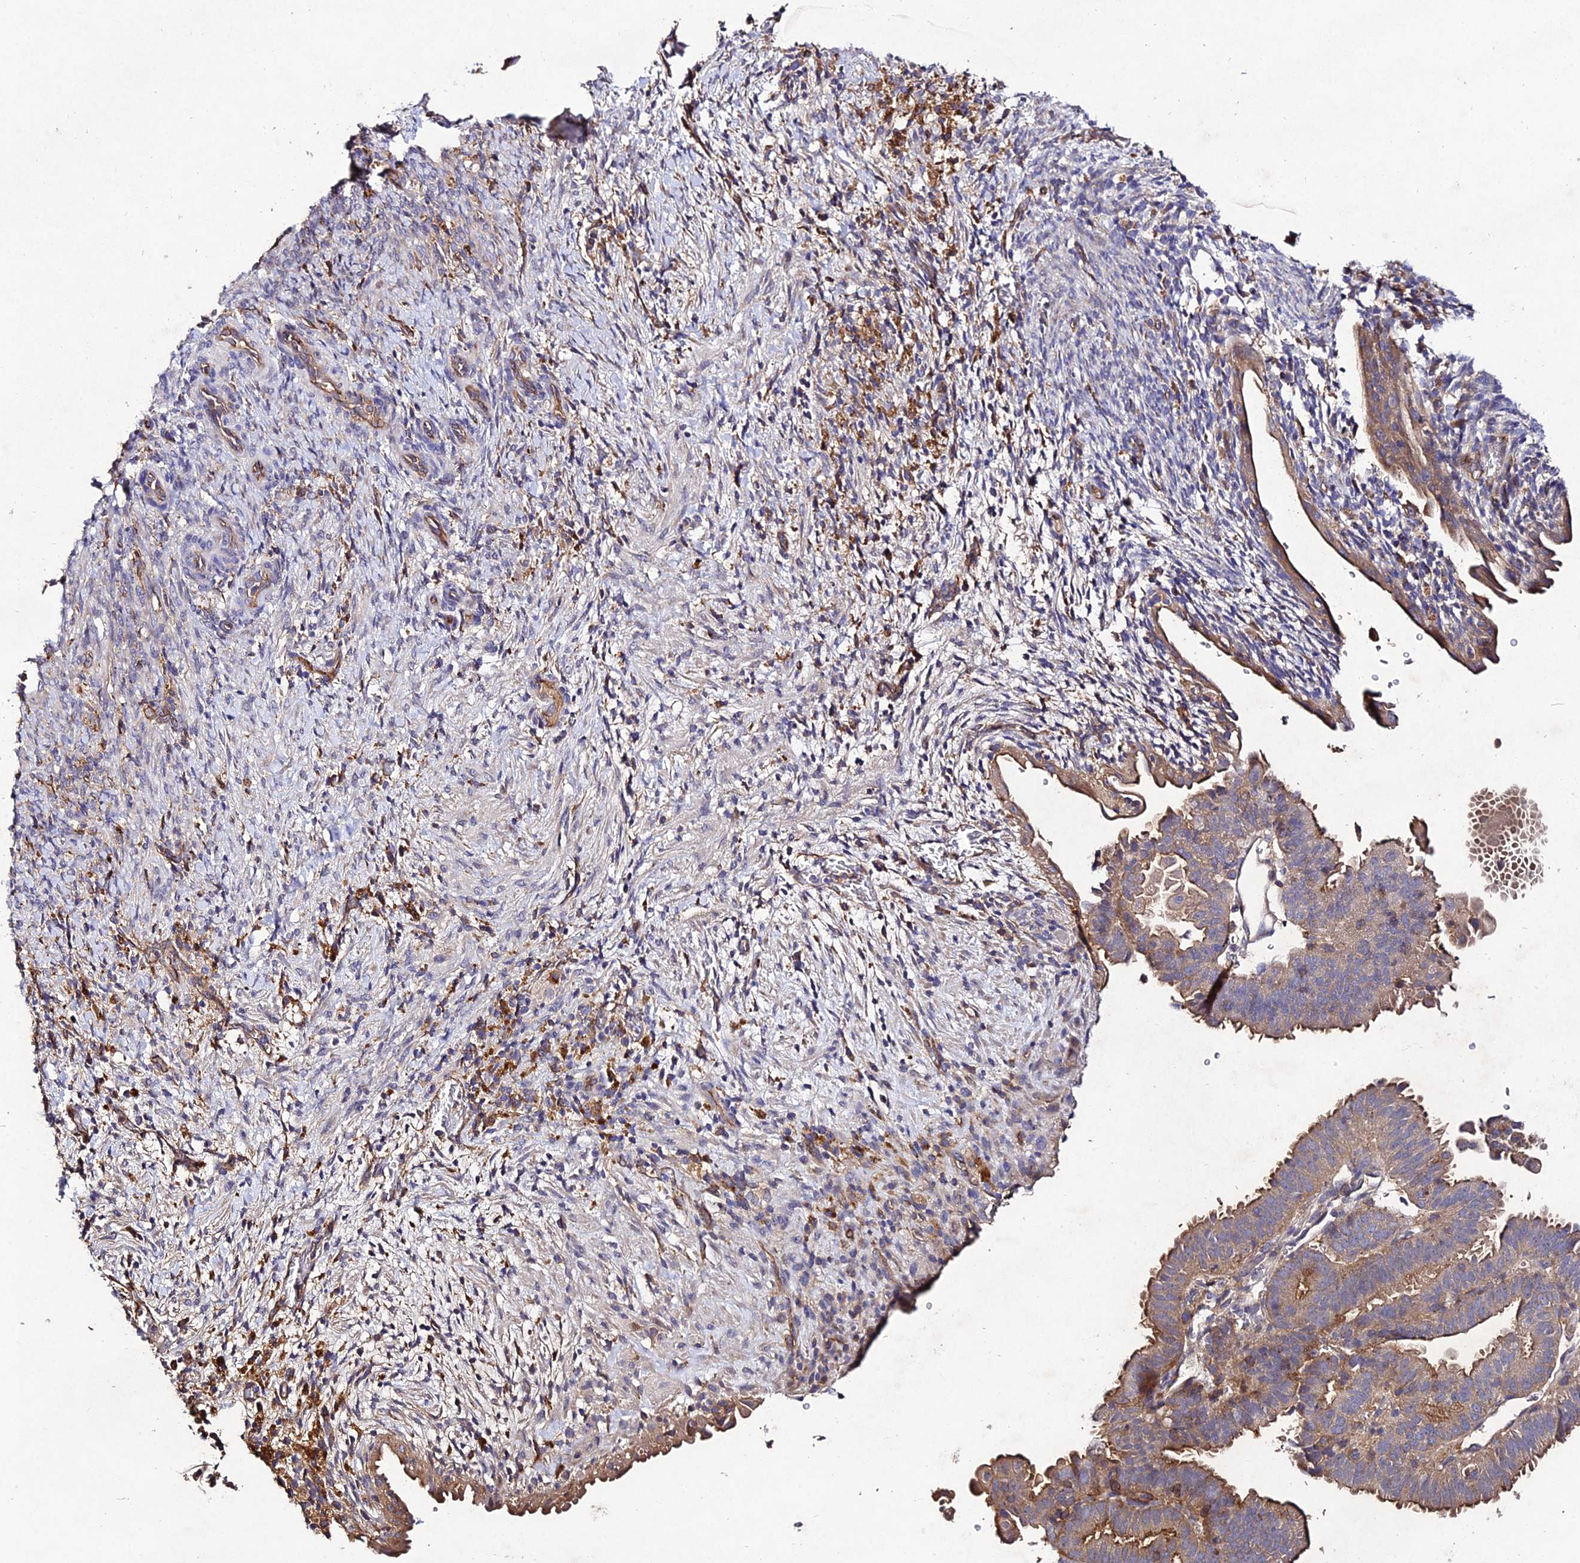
{"staining": {"intensity": "moderate", "quantity": ">75%", "location": "cytoplasmic/membranous"}, "tissue": "endometrial cancer", "cell_type": "Tumor cells", "image_type": "cancer", "snomed": [{"axis": "morphology", "description": "Adenocarcinoma, NOS"}, {"axis": "topography", "description": "Endometrium"}], "caption": "Brown immunohistochemical staining in human endometrial adenocarcinoma shows moderate cytoplasmic/membranous positivity in about >75% of tumor cells.", "gene": "AP3M2", "patient": {"sex": "female", "age": 70}}